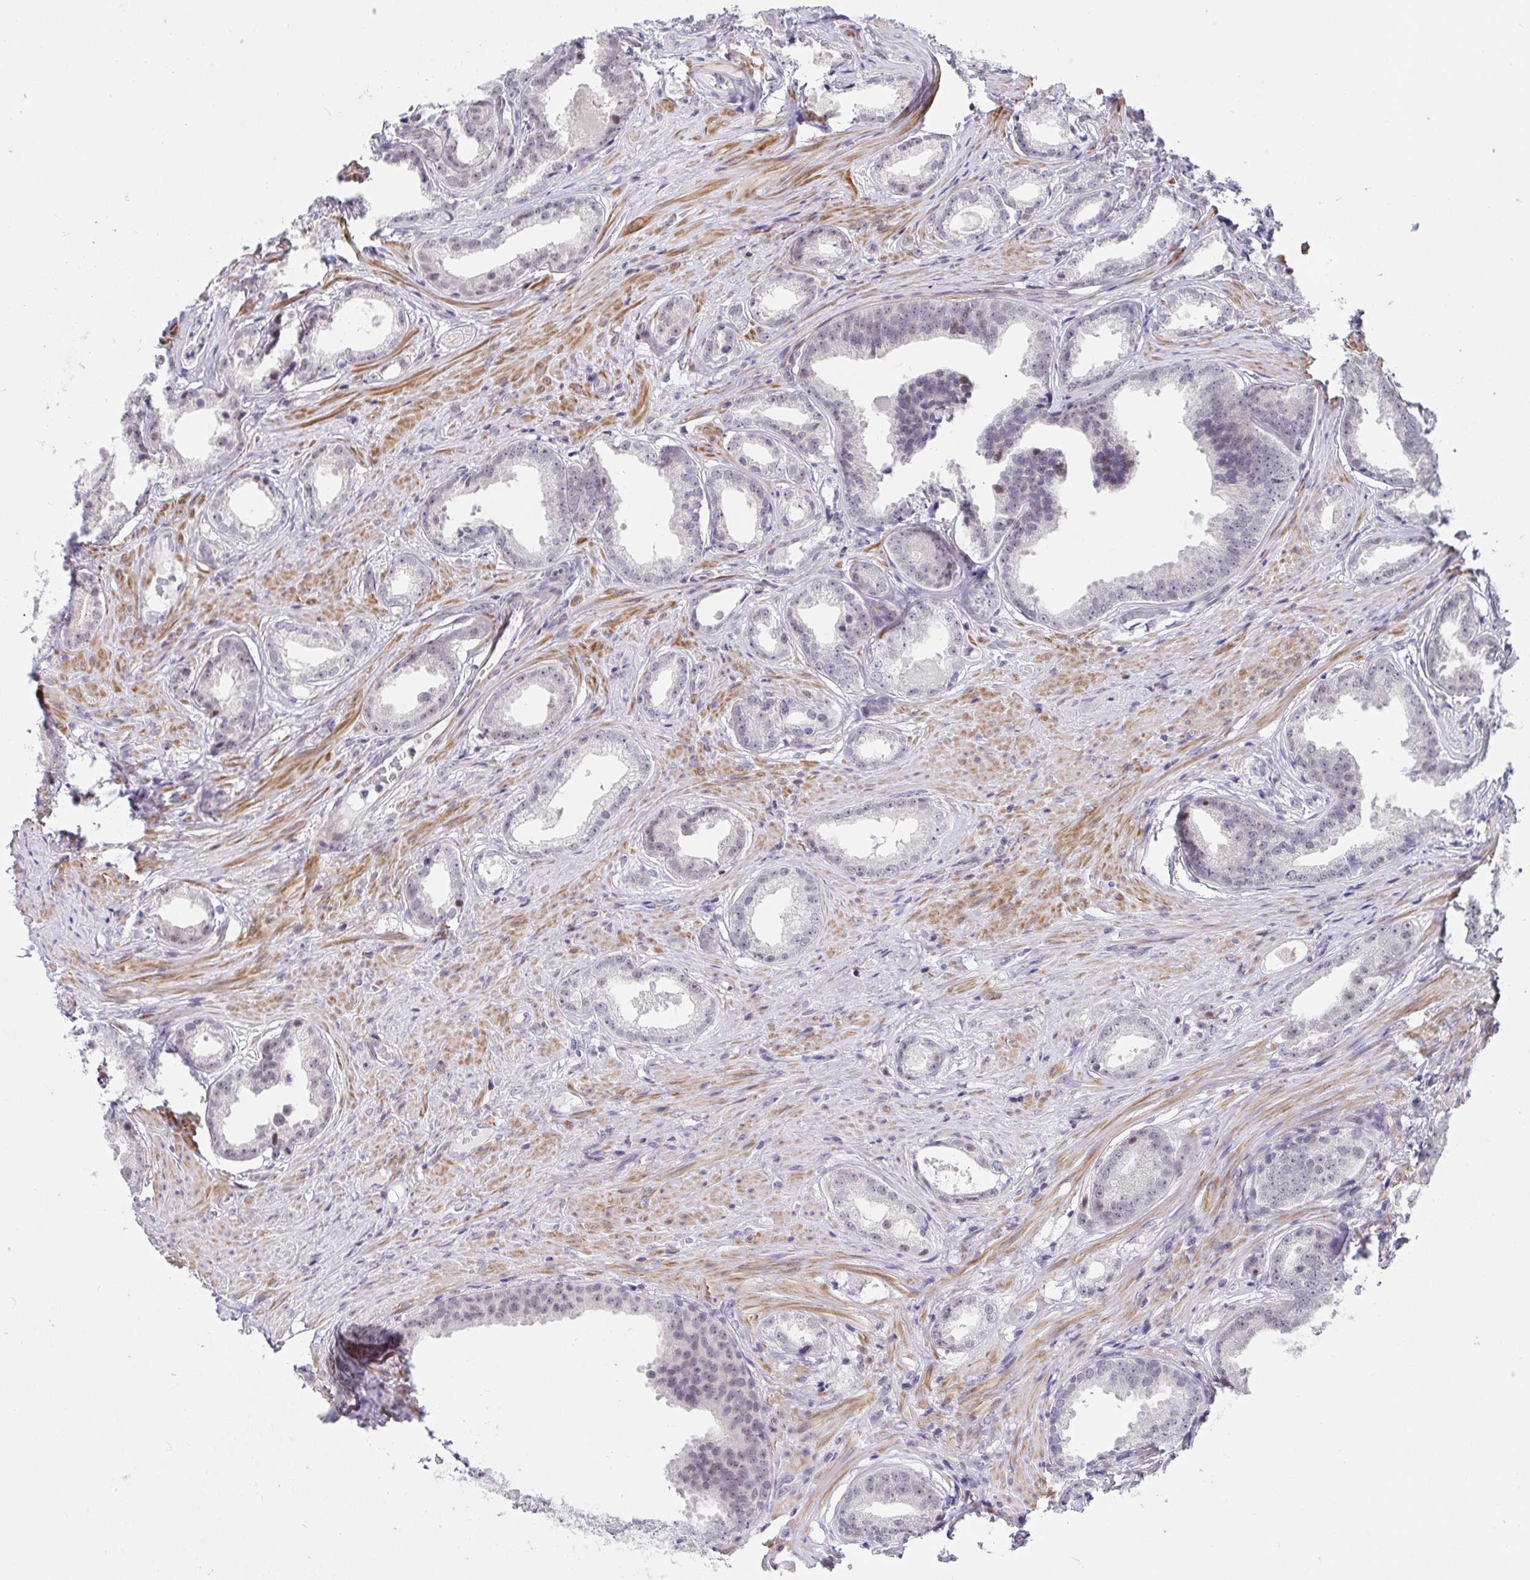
{"staining": {"intensity": "negative", "quantity": "none", "location": "none"}, "tissue": "prostate cancer", "cell_type": "Tumor cells", "image_type": "cancer", "snomed": [{"axis": "morphology", "description": "Adenocarcinoma, Low grade"}, {"axis": "topography", "description": "Prostate"}], "caption": "DAB (3,3'-diaminobenzidine) immunohistochemical staining of human prostate cancer (adenocarcinoma (low-grade)) reveals no significant staining in tumor cells.", "gene": "WDR72", "patient": {"sex": "male", "age": 65}}